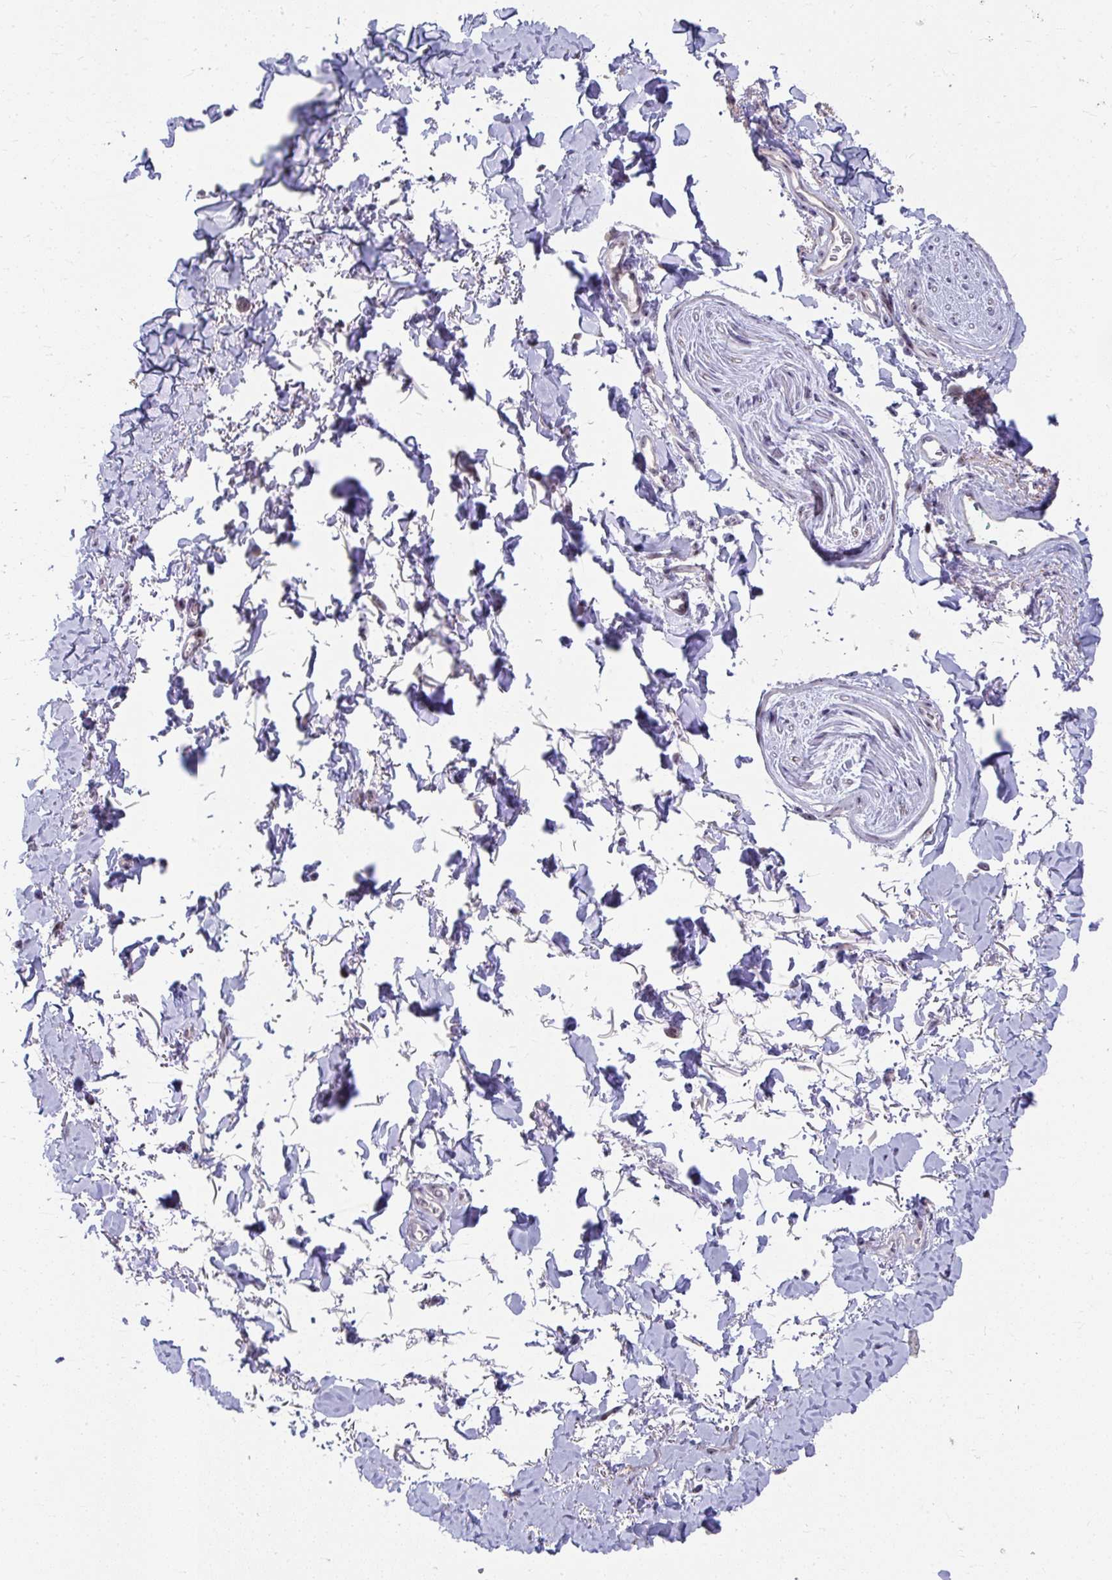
{"staining": {"intensity": "negative", "quantity": "none", "location": "none"}, "tissue": "adipose tissue", "cell_type": "Adipocytes", "image_type": "normal", "snomed": [{"axis": "morphology", "description": "Normal tissue, NOS"}, {"axis": "topography", "description": "Vulva"}, {"axis": "topography", "description": "Peripheral nerve tissue"}], "caption": "This is a image of immunohistochemistry staining of unremarkable adipose tissue, which shows no positivity in adipocytes.", "gene": "MUS81", "patient": {"sex": "female", "age": 66}}